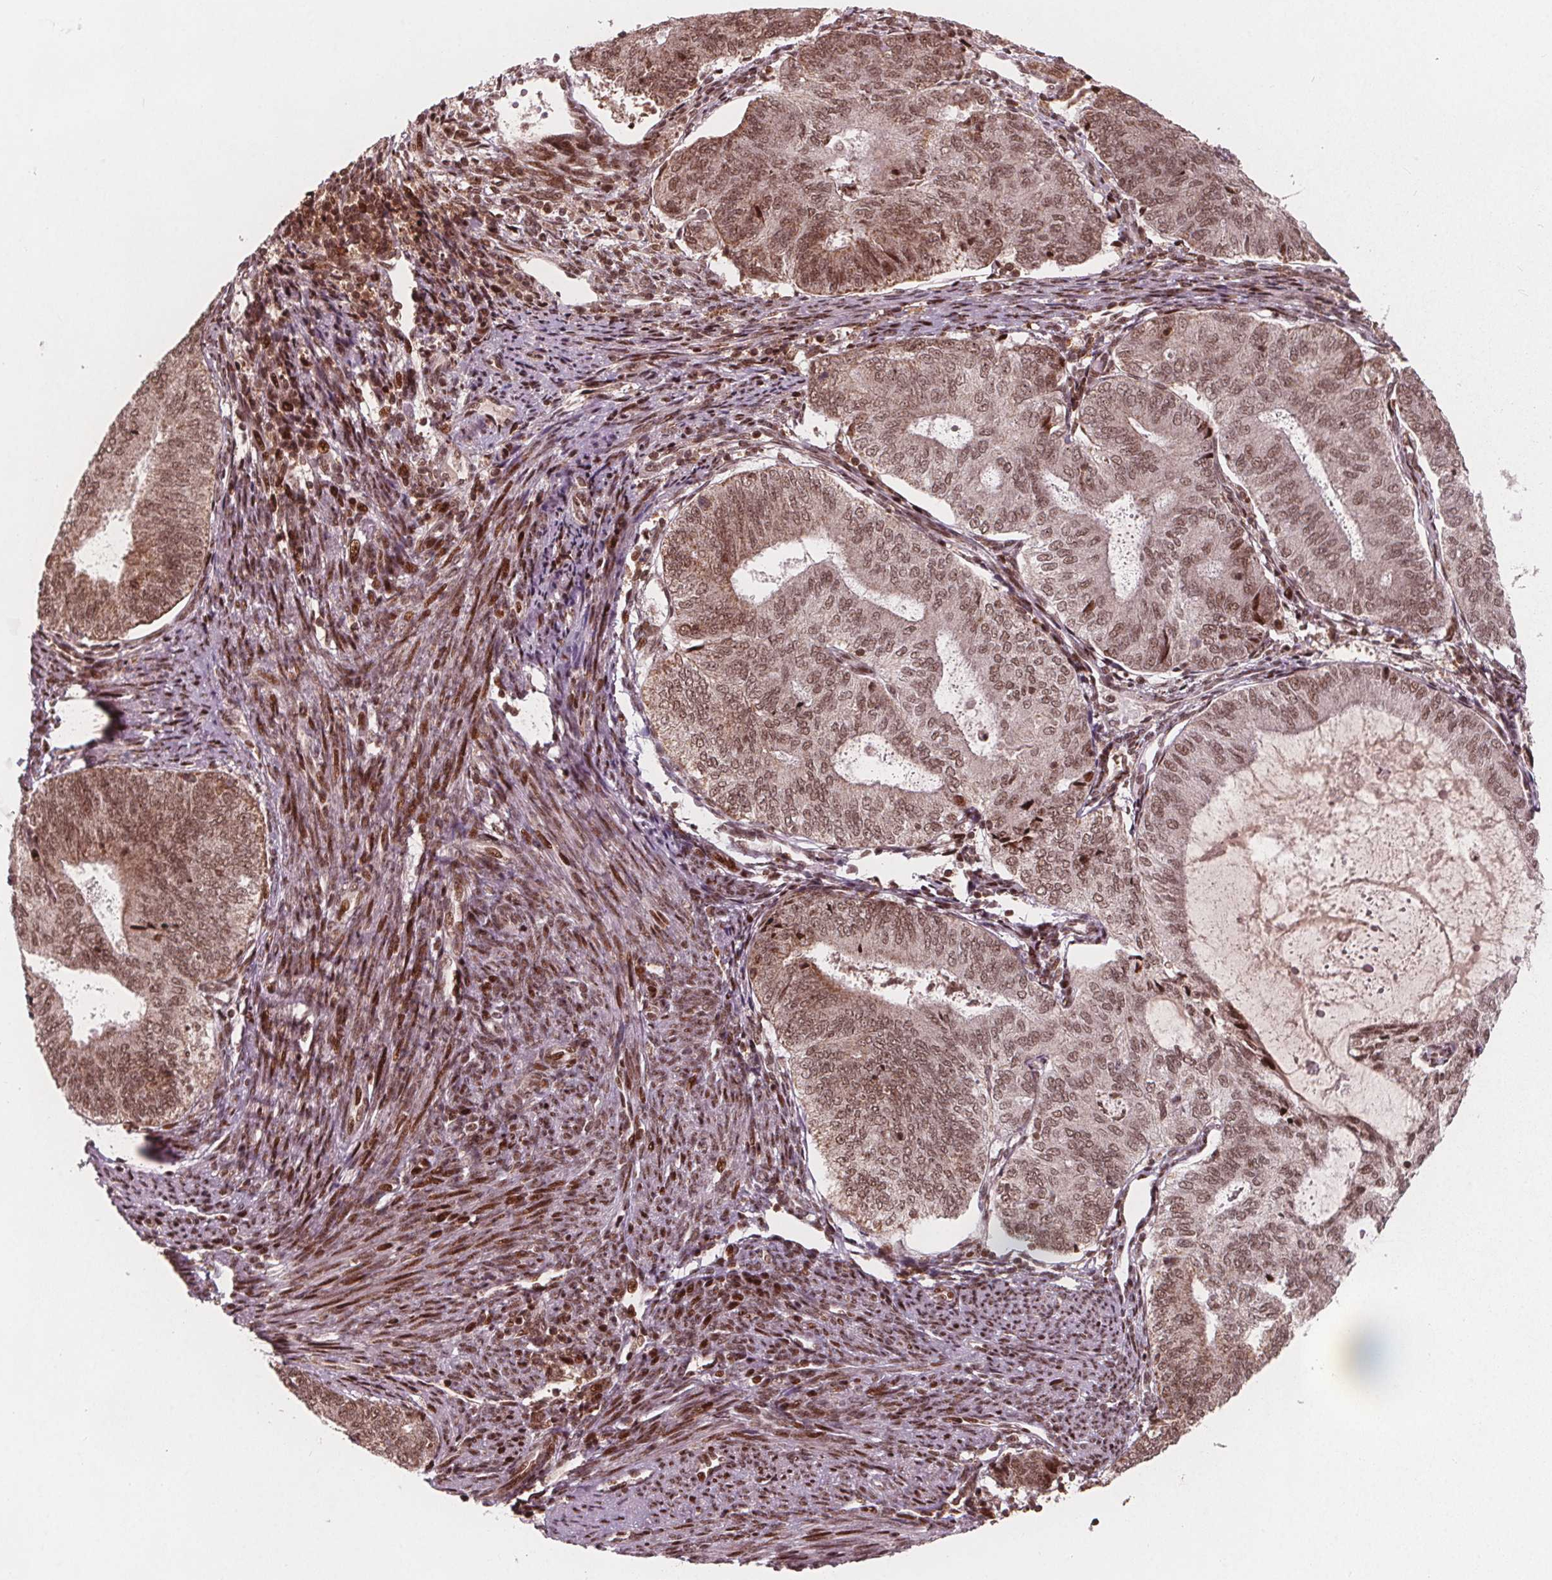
{"staining": {"intensity": "moderate", "quantity": ">75%", "location": "cytoplasmic/membranous,nuclear"}, "tissue": "endometrial cancer", "cell_type": "Tumor cells", "image_type": "cancer", "snomed": [{"axis": "morphology", "description": "Adenocarcinoma, NOS"}, {"axis": "topography", "description": "Endometrium"}], "caption": "Immunohistochemistry (IHC) histopathology image of neoplastic tissue: endometrial cancer (adenocarcinoma) stained using immunohistochemistry exhibits medium levels of moderate protein expression localized specifically in the cytoplasmic/membranous and nuclear of tumor cells, appearing as a cytoplasmic/membranous and nuclear brown color.", "gene": "SNRNP35", "patient": {"sex": "female", "age": 65}}